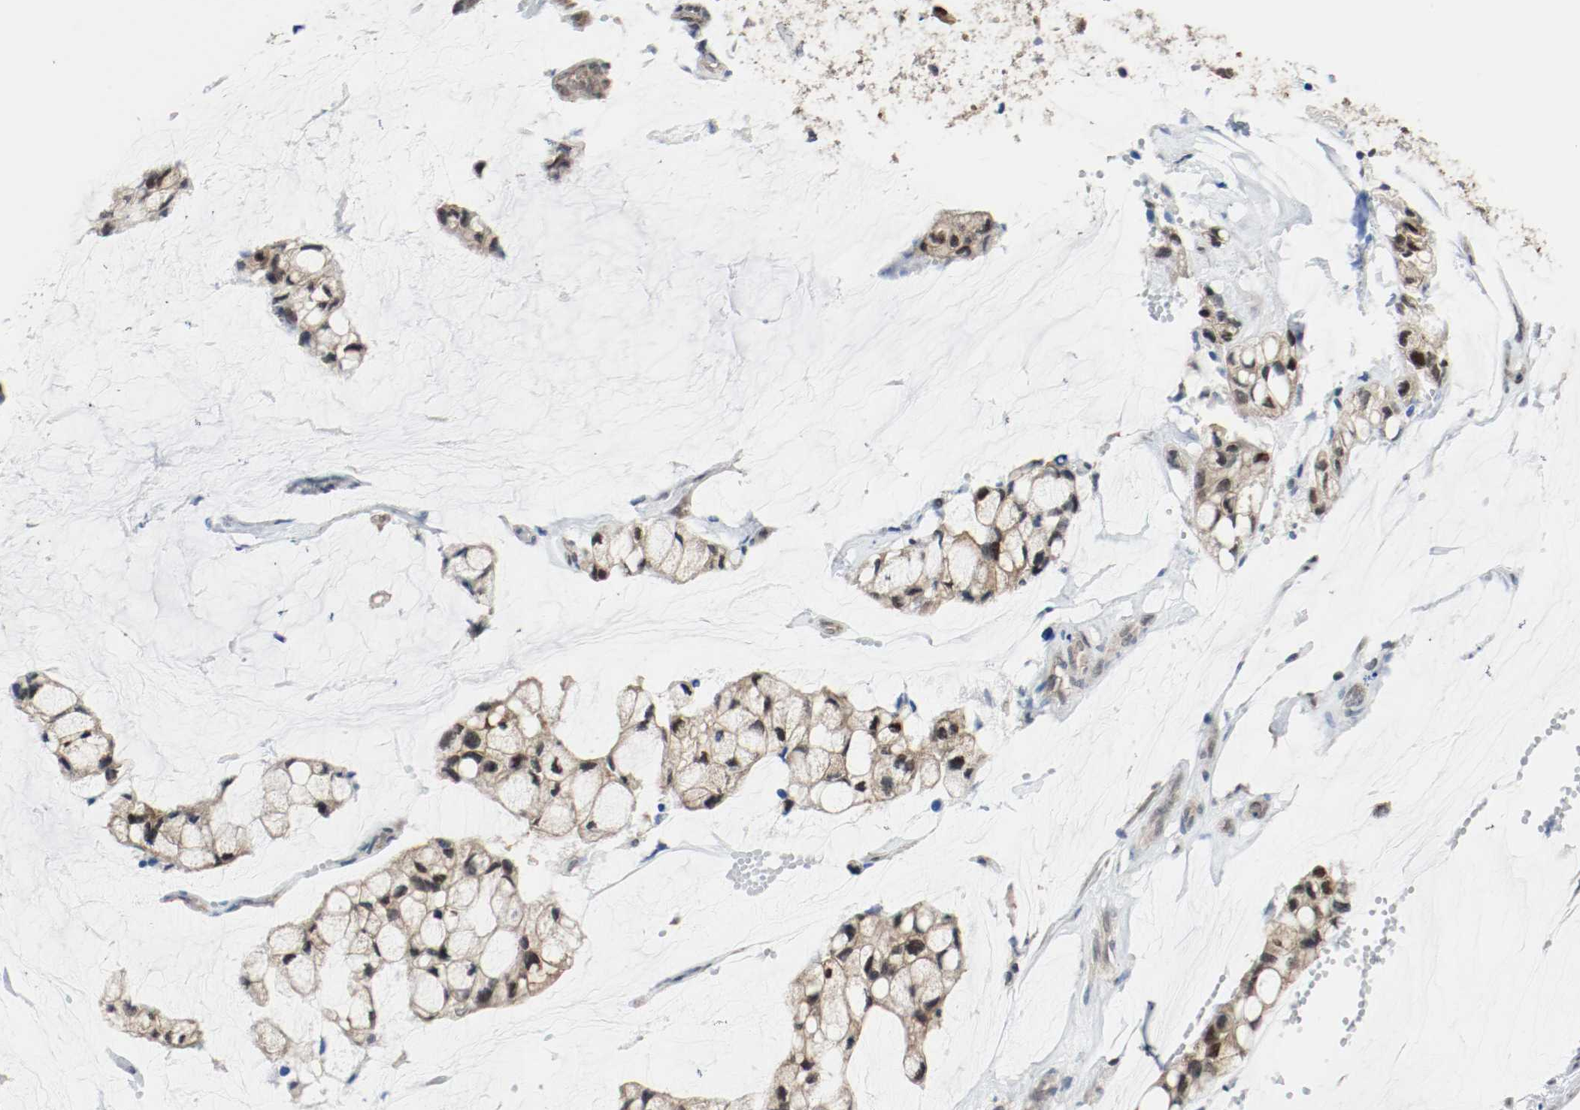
{"staining": {"intensity": "weak", "quantity": "25%-75%", "location": "cytoplasmic/membranous,nuclear"}, "tissue": "ovarian cancer", "cell_type": "Tumor cells", "image_type": "cancer", "snomed": [{"axis": "morphology", "description": "Cystadenocarcinoma, mucinous, NOS"}, {"axis": "topography", "description": "Ovary"}], "caption": "Ovarian cancer stained with immunohistochemistry (IHC) shows weak cytoplasmic/membranous and nuclear positivity in approximately 25%-75% of tumor cells. Nuclei are stained in blue.", "gene": "PPME1", "patient": {"sex": "female", "age": 39}}